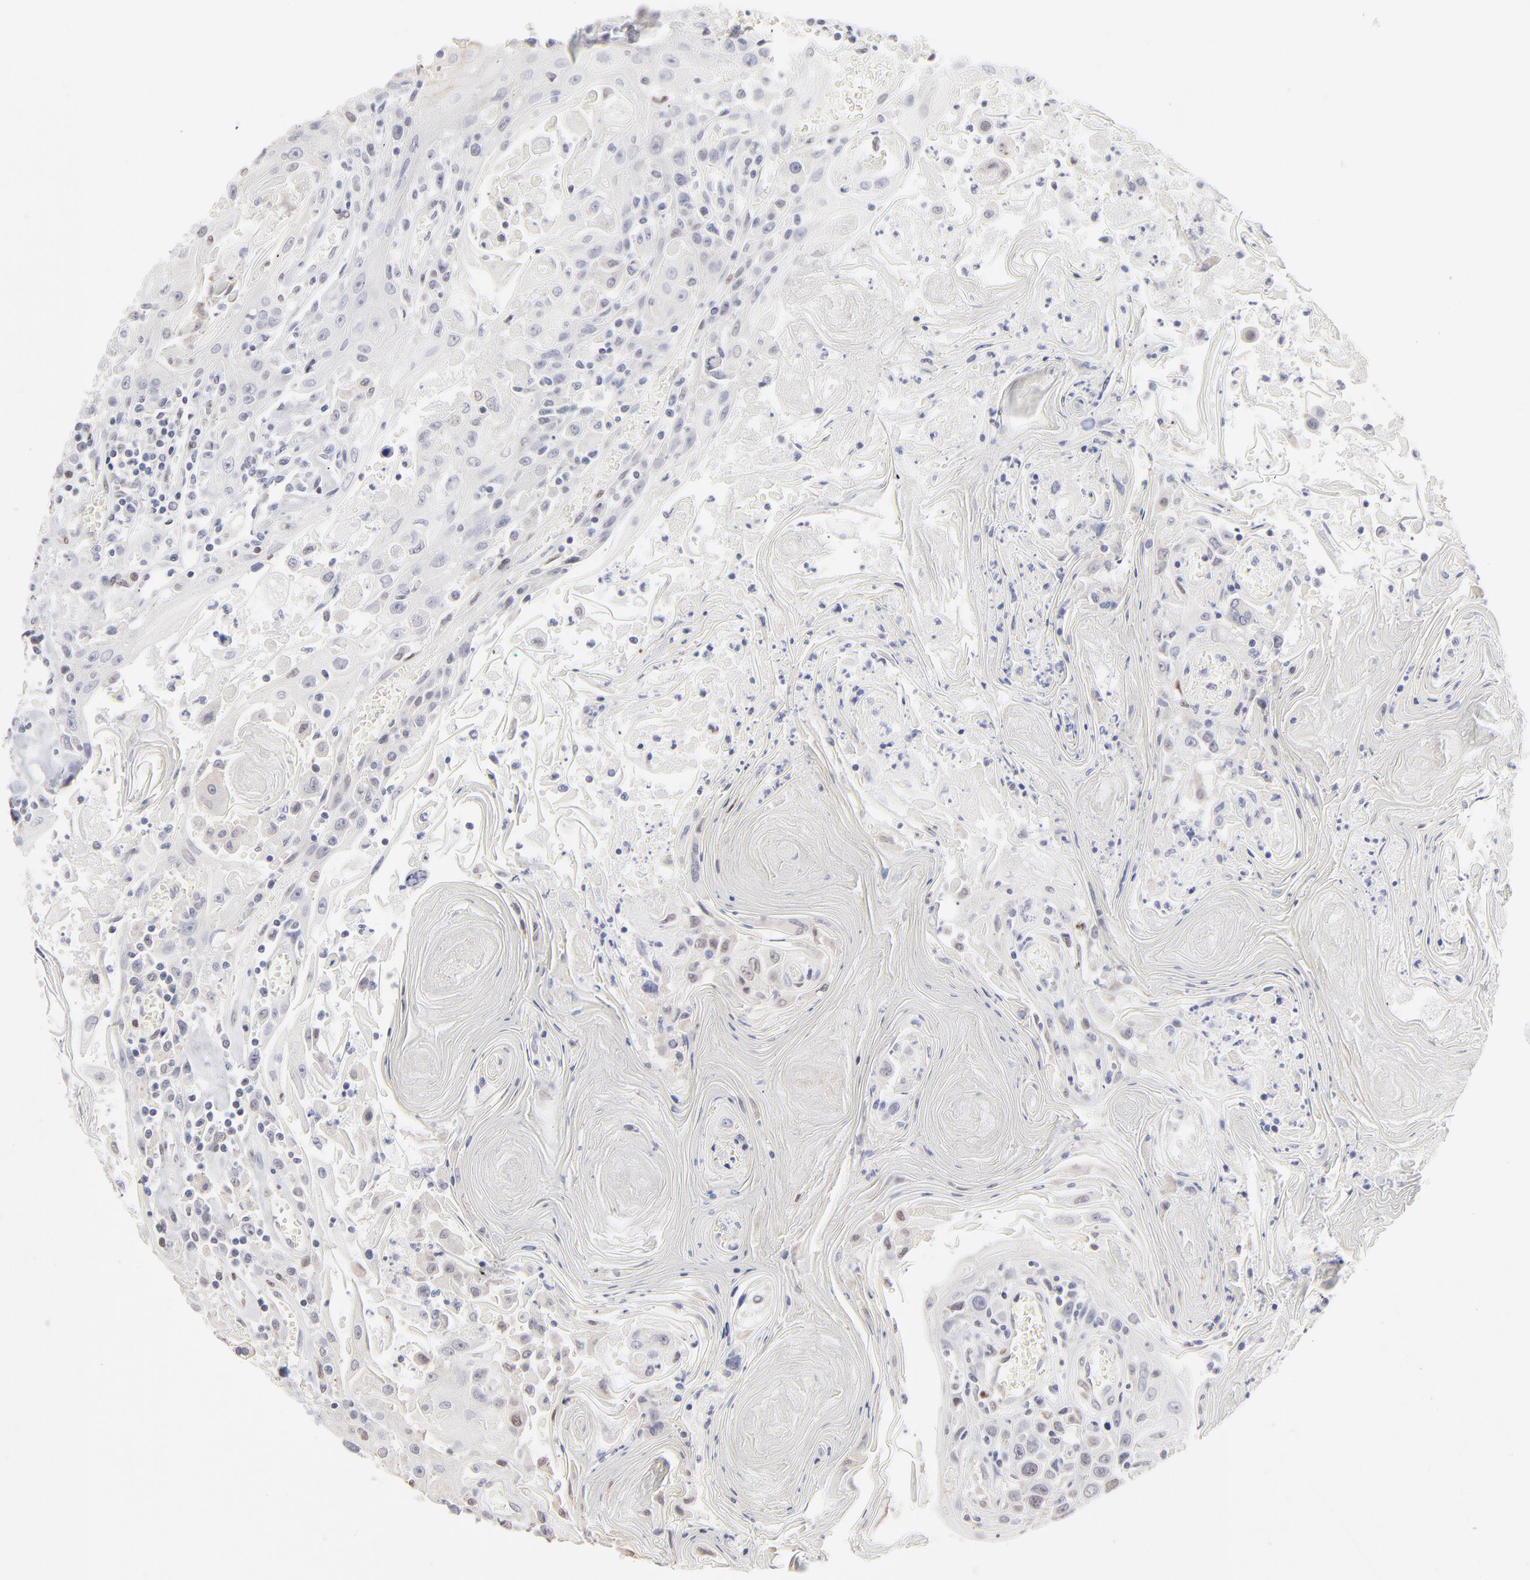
{"staining": {"intensity": "negative", "quantity": "none", "location": "none"}, "tissue": "head and neck cancer", "cell_type": "Tumor cells", "image_type": "cancer", "snomed": [{"axis": "morphology", "description": "Squamous cell carcinoma, NOS"}, {"axis": "topography", "description": "Oral tissue"}, {"axis": "topography", "description": "Head-Neck"}], "caption": "The IHC photomicrograph has no significant positivity in tumor cells of head and neck cancer tissue.", "gene": "RBM3", "patient": {"sex": "female", "age": 76}}